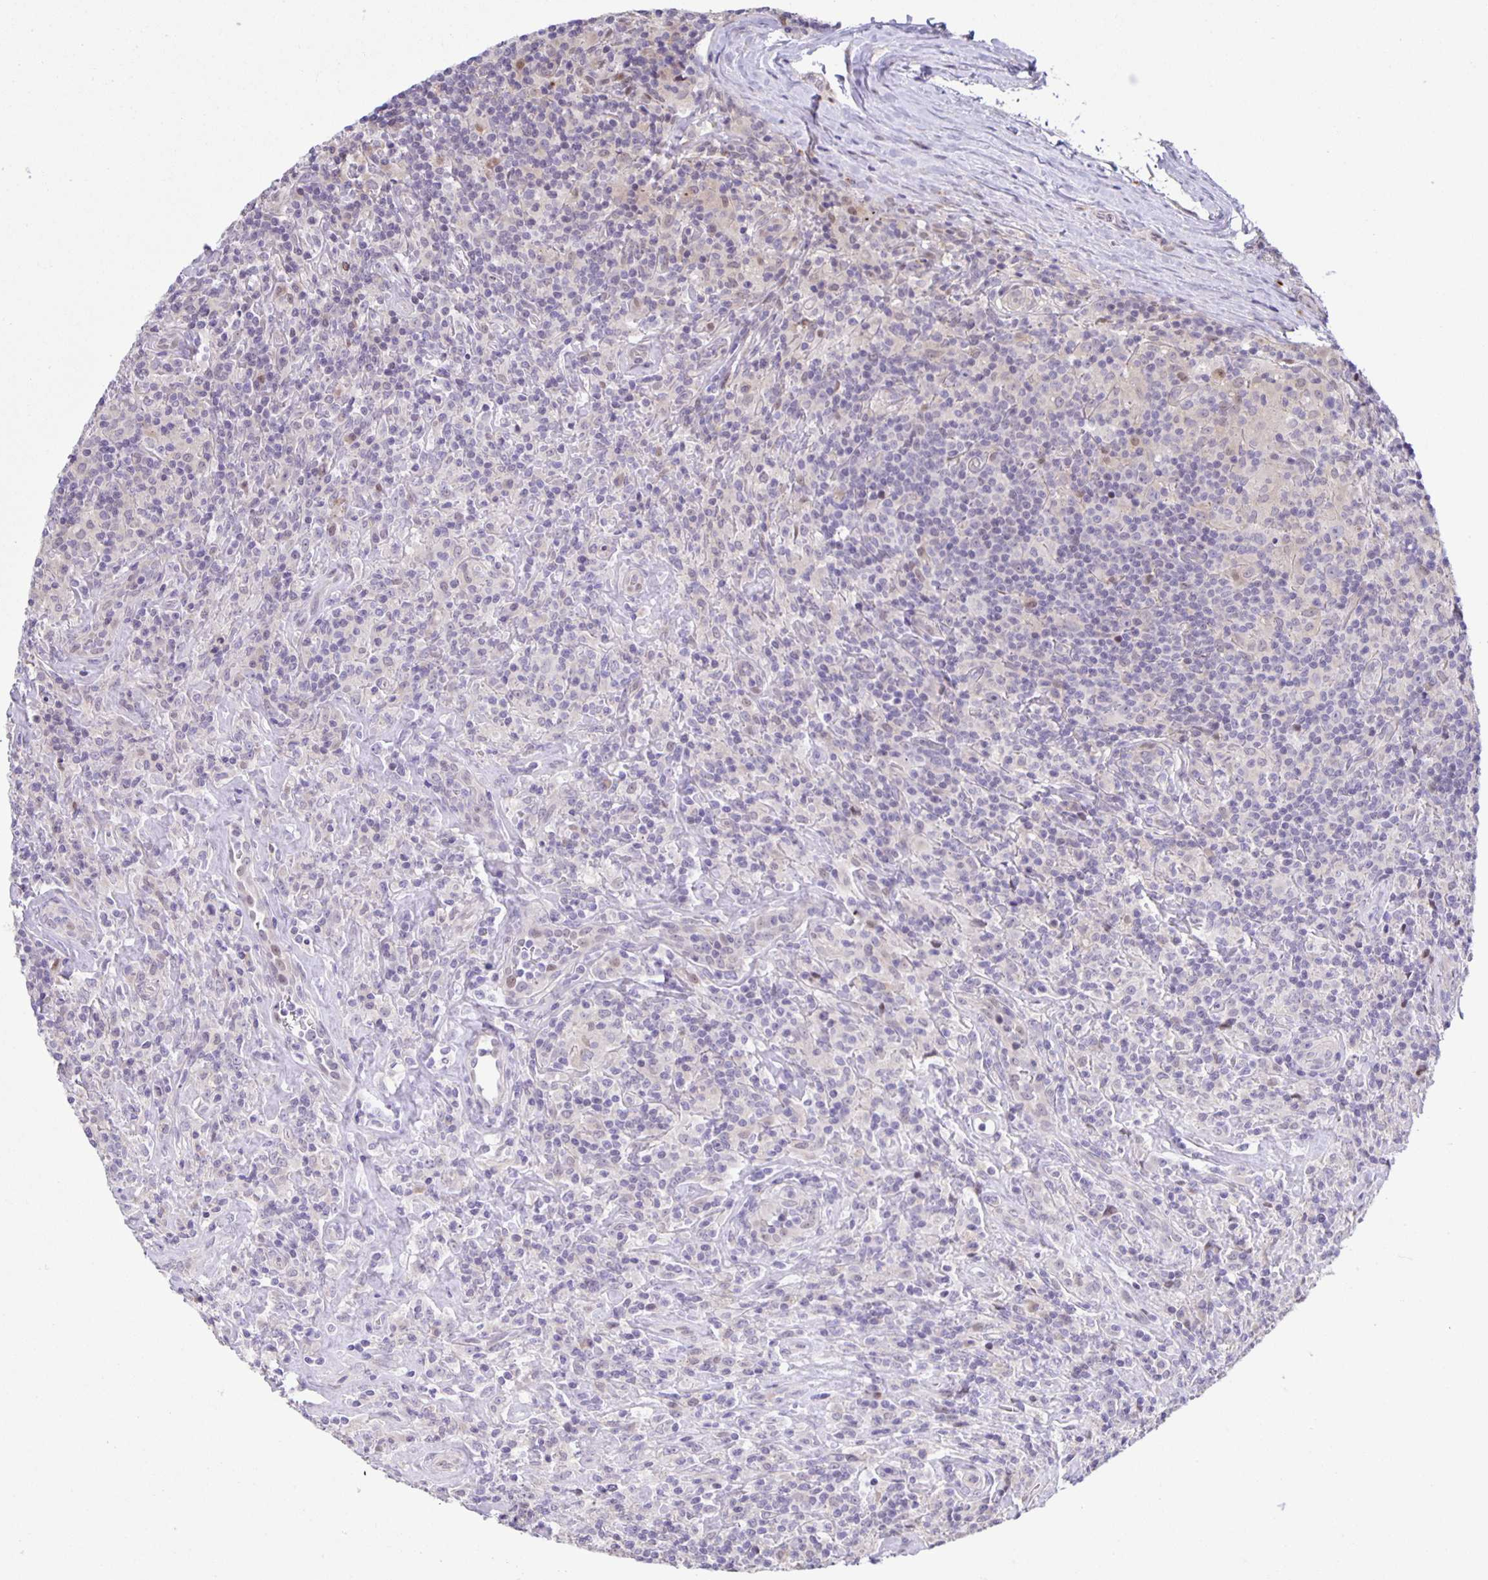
{"staining": {"intensity": "negative", "quantity": "none", "location": "none"}, "tissue": "lymphoma", "cell_type": "Tumor cells", "image_type": "cancer", "snomed": [{"axis": "morphology", "description": "Hodgkin's disease, NOS"}, {"axis": "morphology", "description": "Hodgkin's lymphoma, nodular sclerosis"}, {"axis": "topography", "description": "Lymph node"}], "caption": "Tumor cells are negative for protein expression in human lymphoma.", "gene": "MAPK12", "patient": {"sex": "female", "age": 10}}